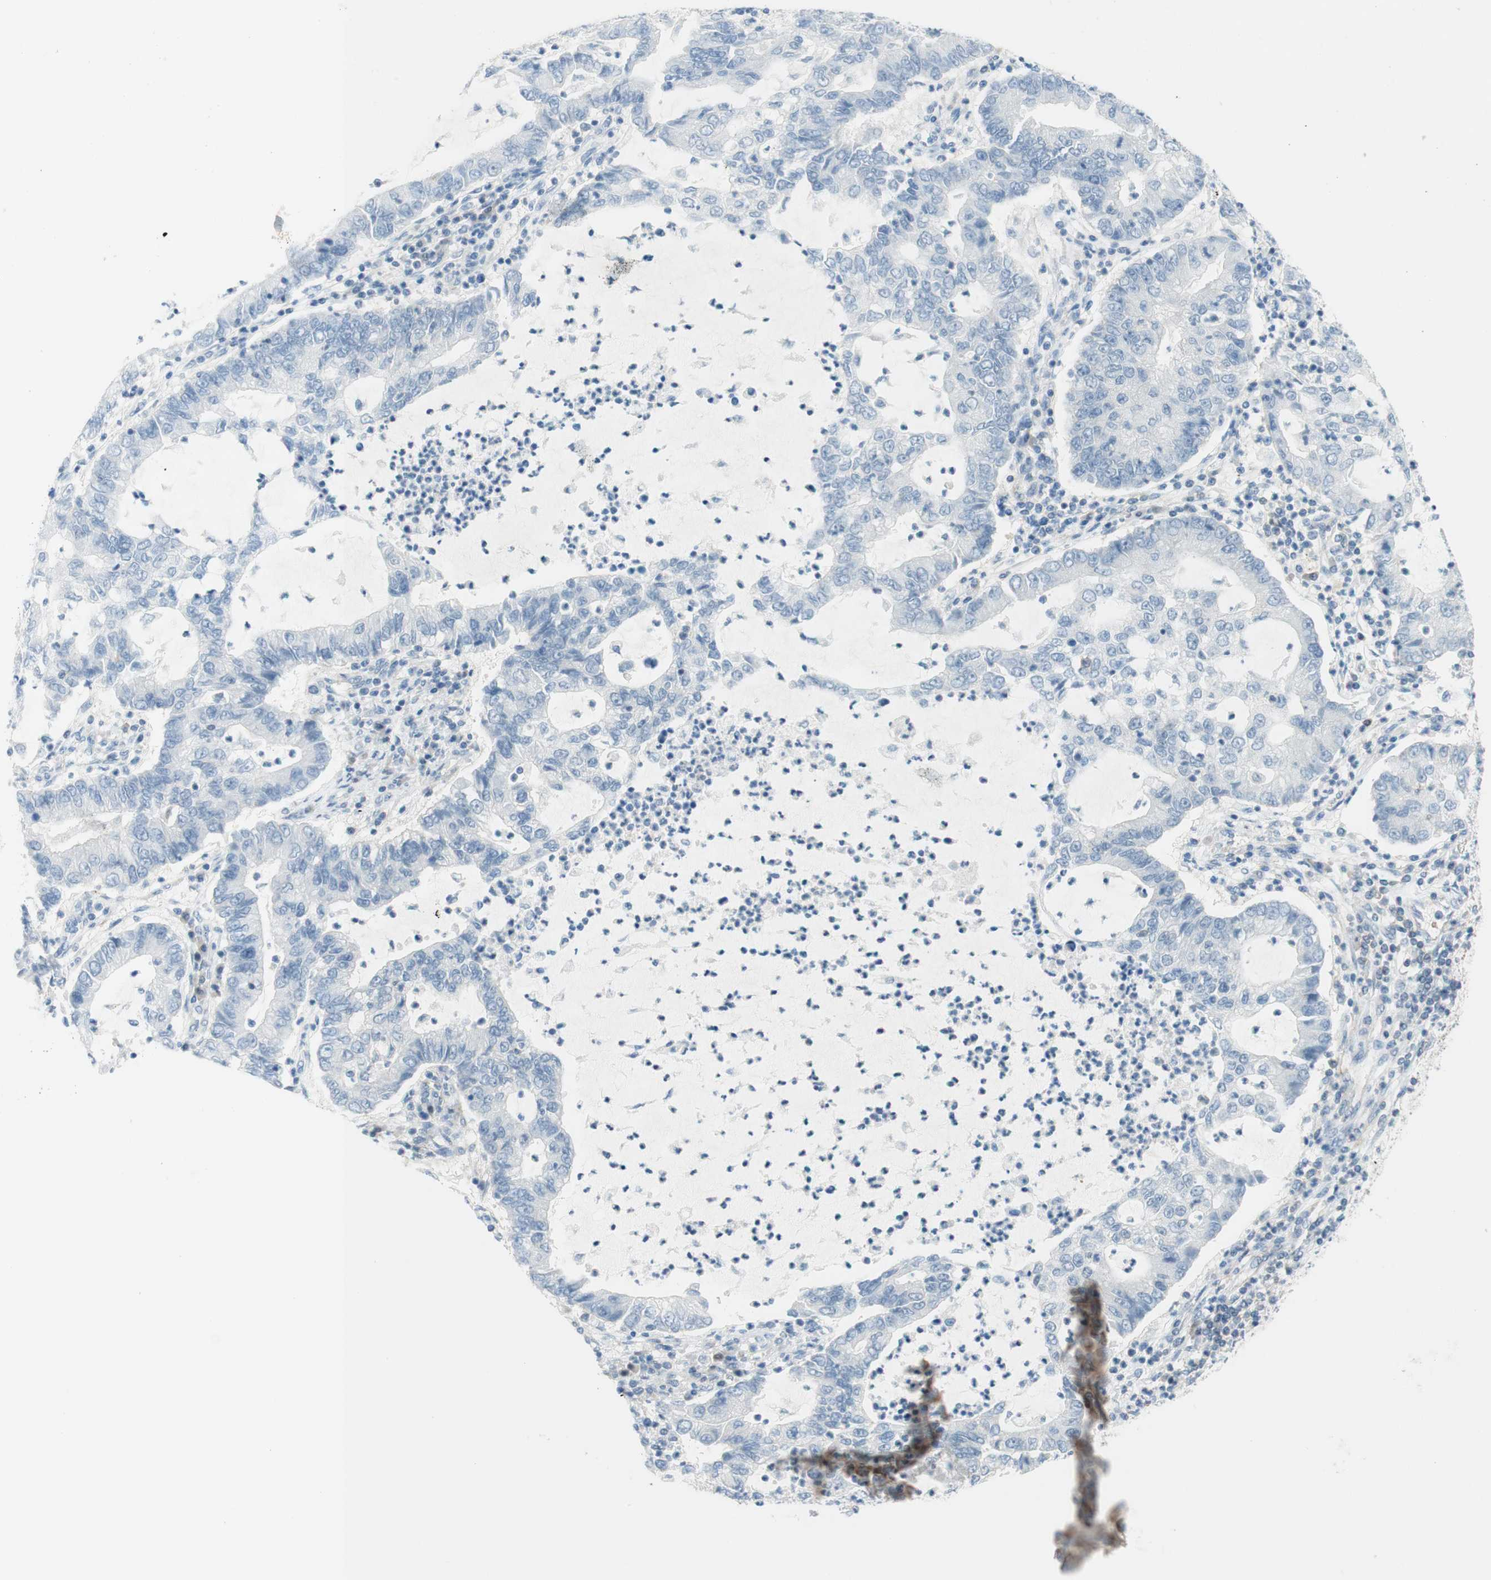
{"staining": {"intensity": "negative", "quantity": "none", "location": "none"}, "tissue": "lung cancer", "cell_type": "Tumor cells", "image_type": "cancer", "snomed": [{"axis": "morphology", "description": "Adenocarcinoma, NOS"}, {"axis": "topography", "description": "Lung"}], "caption": "Human lung adenocarcinoma stained for a protein using immunohistochemistry (IHC) displays no positivity in tumor cells.", "gene": "POU2AF1", "patient": {"sex": "female", "age": 51}}